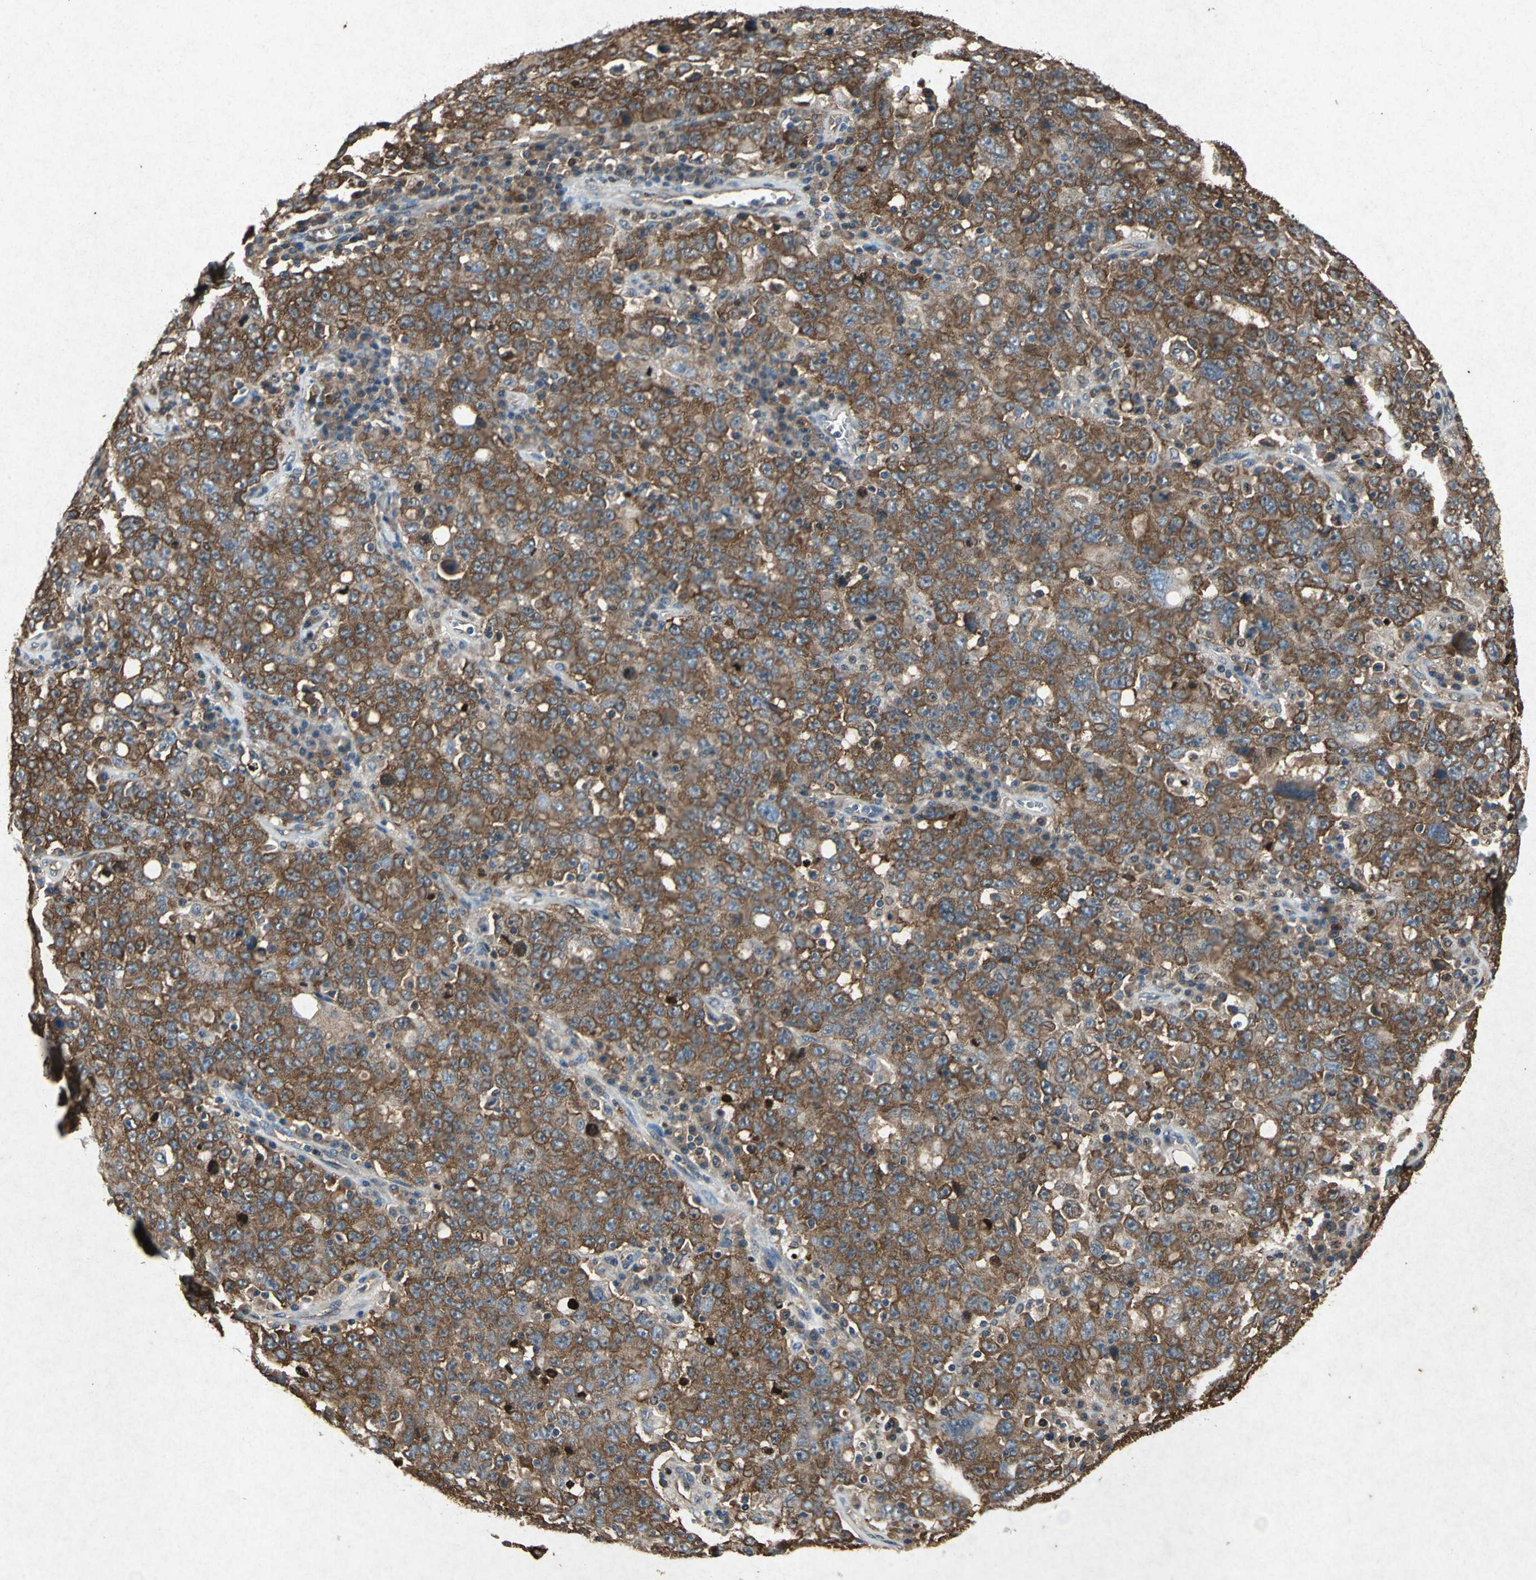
{"staining": {"intensity": "moderate", "quantity": ">75%", "location": "cytoplasmic/membranous"}, "tissue": "ovarian cancer", "cell_type": "Tumor cells", "image_type": "cancer", "snomed": [{"axis": "morphology", "description": "Carcinoma, endometroid"}, {"axis": "topography", "description": "Ovary"}], "caption": "The immunohistochemical stain labels moderate cytoplasmic/membranous expression in tumor cells of ovarian endometroid carcinoma tissue.", "gene": "HSP90AB1", "patient": {"sex": "female", "age": 62}}